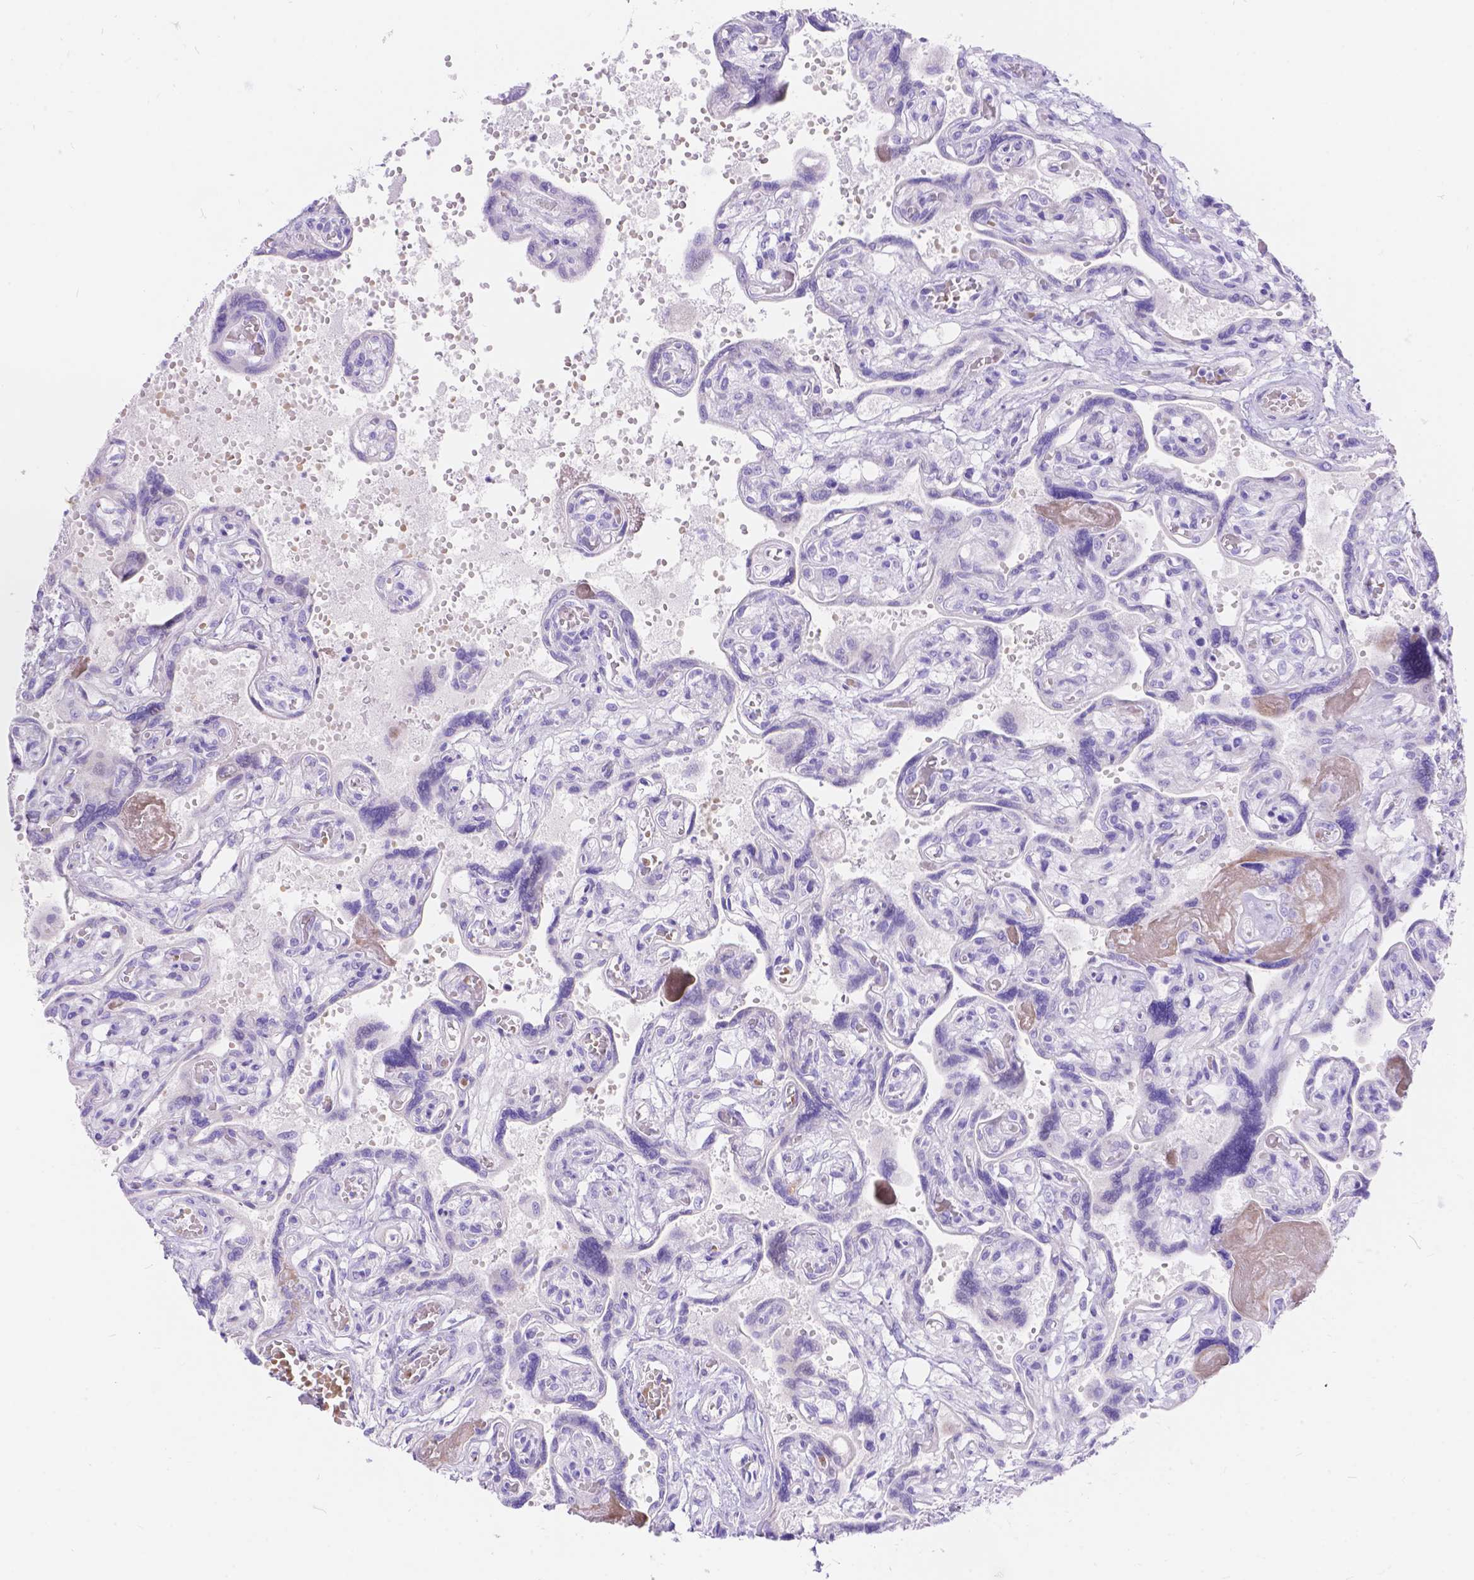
{"staining": {"intensity": "negative", "quantity": "none", "location": "none"}, "tissue": "placenta", "cell_type": "Decidual cells", "image_type": "normal", "snomed": [{"axis": "morphology", "description": "Normal tissue, NOS"}, {"axis": "topography", "description": "Placenta"}], "caption": "Placenta was stained to show a protein in brown. There is no significant staining in decidual cells. The staining is performed using DAB brown chromogen with nuclei counter-stained in using hematoxylin.", "gene": "KLHL10", "patient": {"sex": "female", "age": 32}}